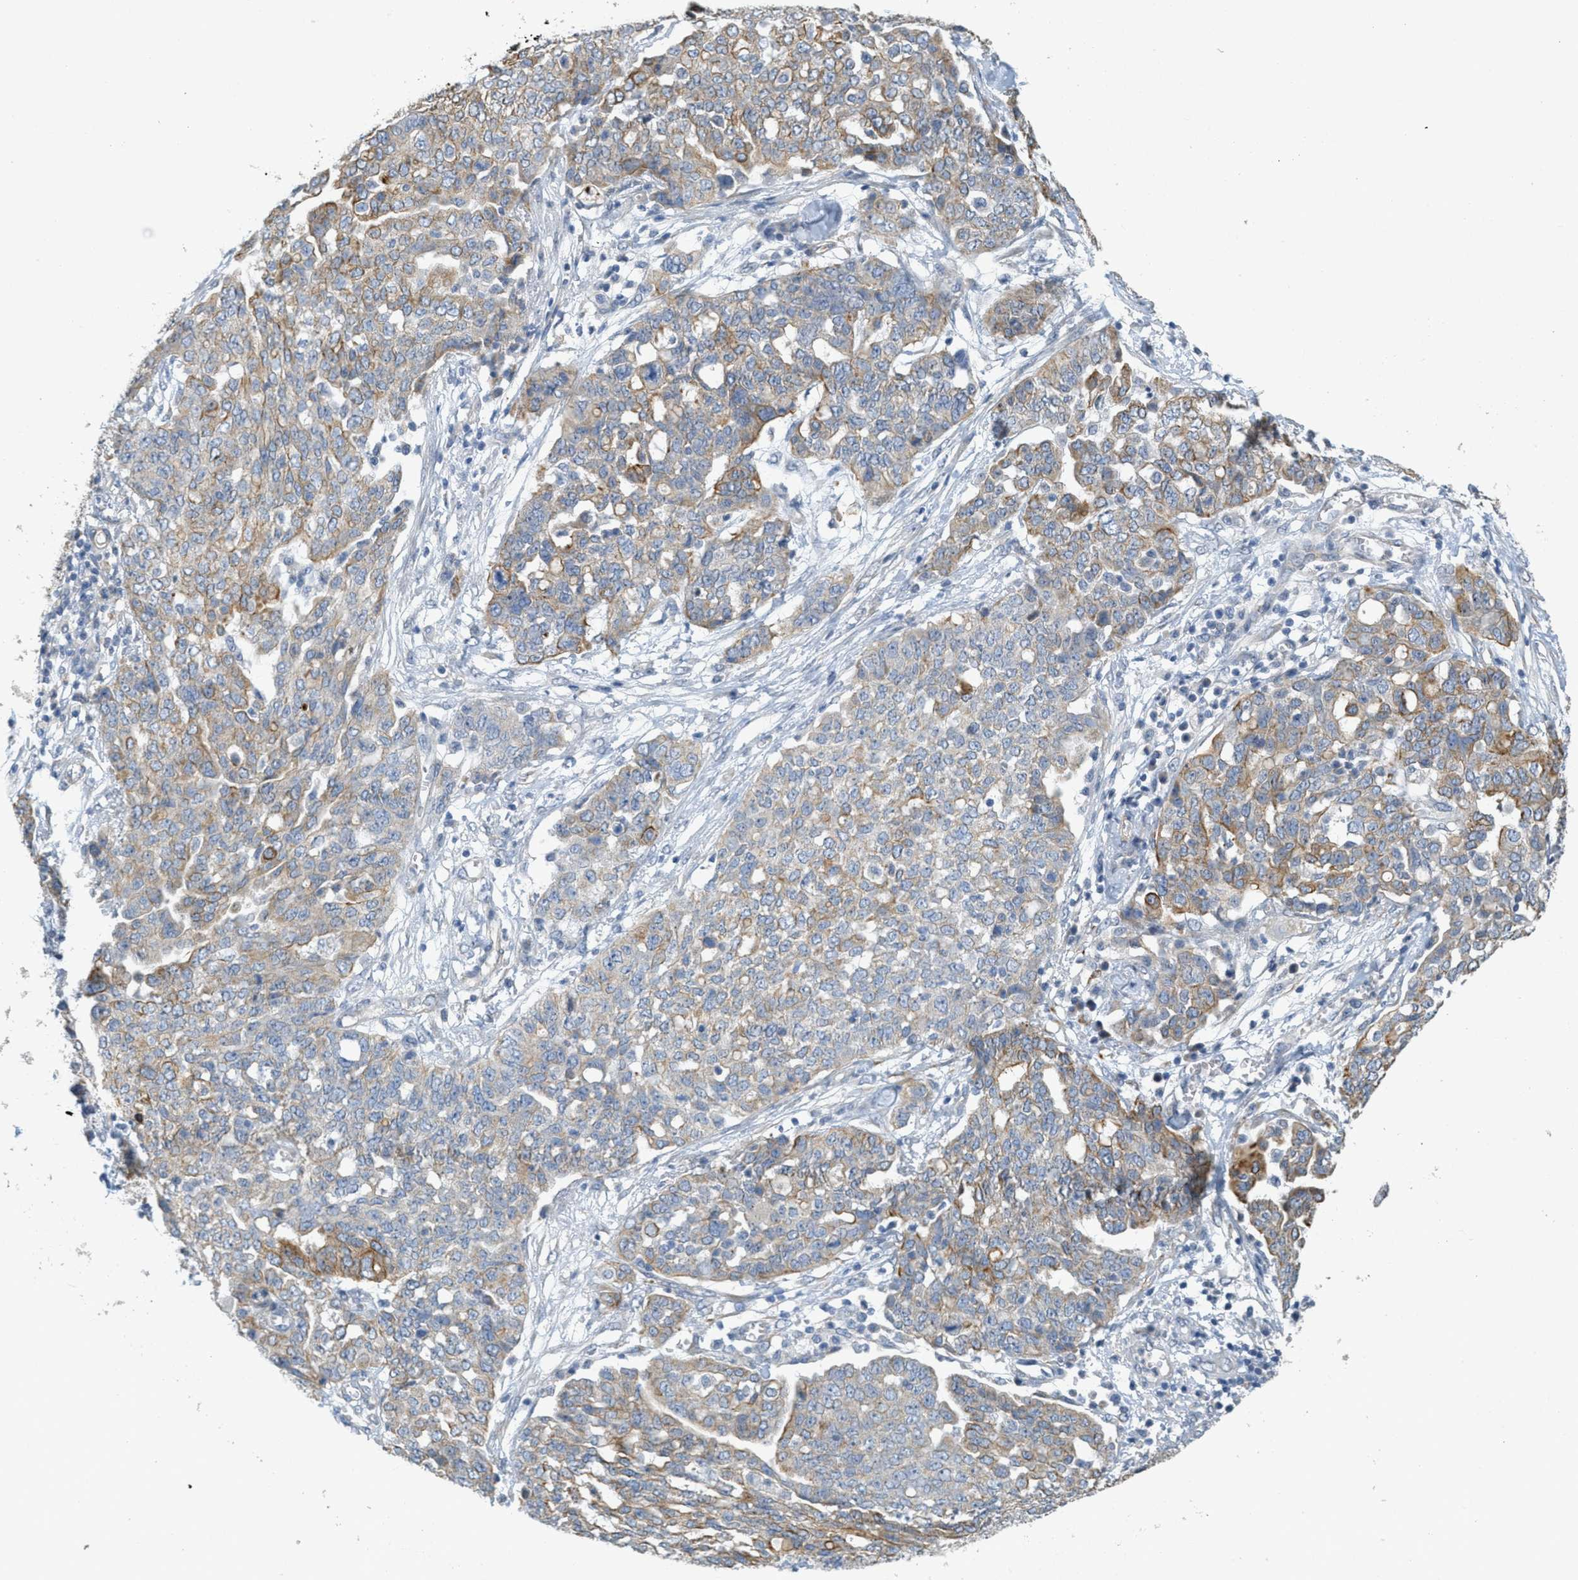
{"staining": {"intensity": "moderate", "quantity": "25%-75%", "location": "cytoplasmic/membranous"}, "tissue": "ovarian cancer", "cell_type": "Tumor cells", "image_type": "cancer", "snomed": [{"axis": "morphology", "description": "Cystadenocarcinoma, serous, NOS"}, {"axis": "topography", "description": "Soft tissue"}, {"axis": "topography", "description": "Ovary"}], "caption": "Immunohistochemistry (IHC) histopathology image of human ovarian cancer (serous cystadenocarcinoma) stained for a protein (brown), which reveals medium levels of moderate cytoplasmic/membranous staining in about 25%-75% of tumor cells.", "gene": "MRS2", "patient": {"sex": "female", "age": 57}}